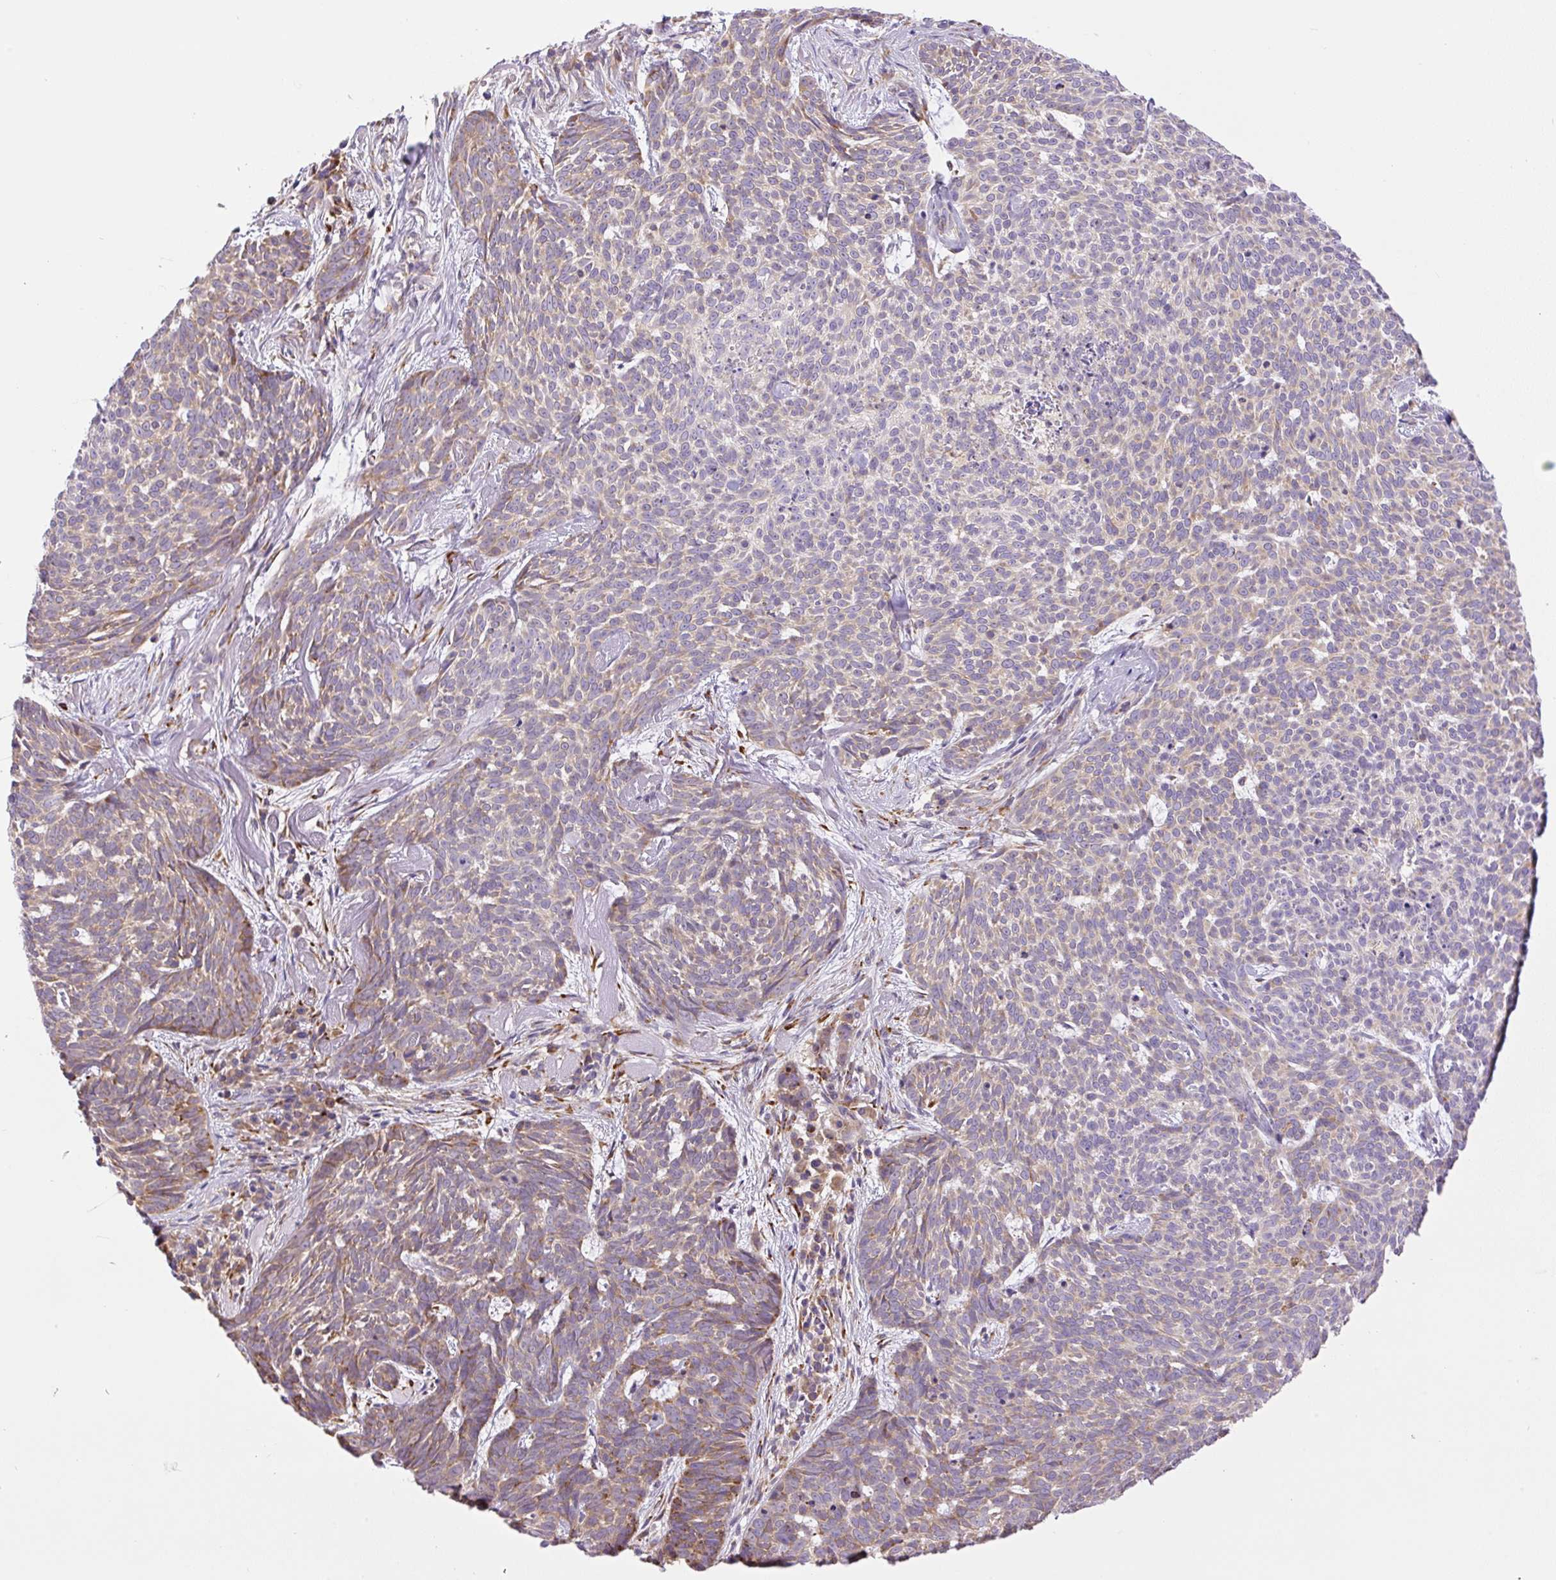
{"staining": {"intensity": "weak", "quantity": "25%-75%", "location": "cytoplasmic/membranous"}, "tissue": "skin cancer", "cell_type": "Tumor cells", "image_type": "cancer", "snomed": [{"axis": "morphology", "description": "Basal cell carcinoma"}, {"axis": "topography", "description": "Skin"}], "caption": "Approximately 25%-75% of tumor cells in human skin cancer (basal cell carcinoma) display weak cytoplasmic/membranous protein expression as visualized by brown immunohistochemical staining.", "gene": "POFUT1", "patient": {"sex": "female", "age": 93}}